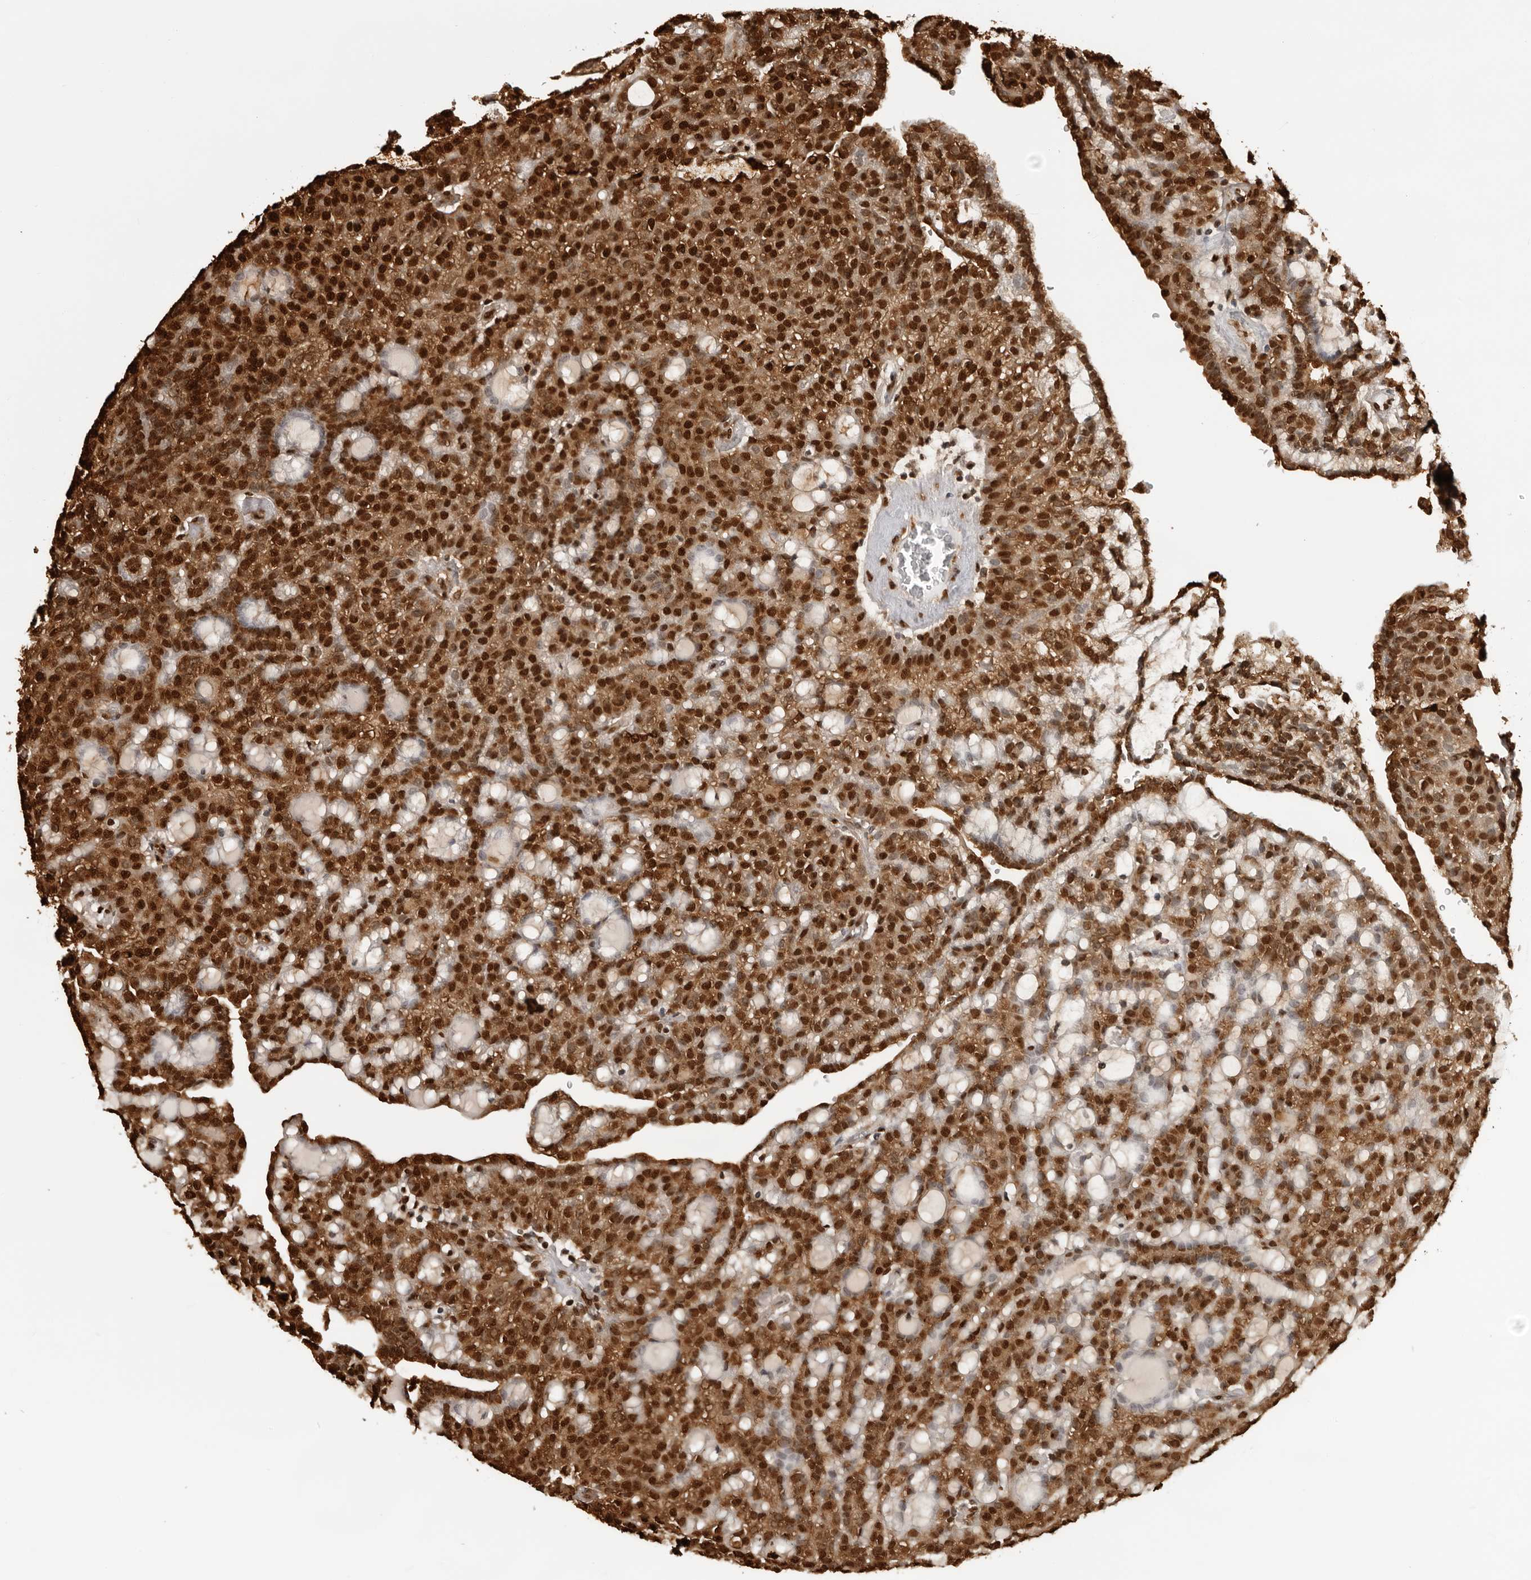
{"staining": {"intensity": "strong", "quantity": ">75%", "location": "cytoplasmic/membranous,nuclear"}, "tissue": "renal cancer", "cell_type": "Tumor cells", "image_type": "cancer", "snomed": [{"axis": "morphology", "description": "Adenocarcinoma, NOS"}, {"axis": "topography", "description": "Kidney"}], "caption": "Protein staining by IHC exhibits strong cytoplasmic/membranous and nuclear expression in about >75% of tumor cells in renal cancer.", "gene": "ZFP91", "patient": {"sex": "male", "age": 63}}